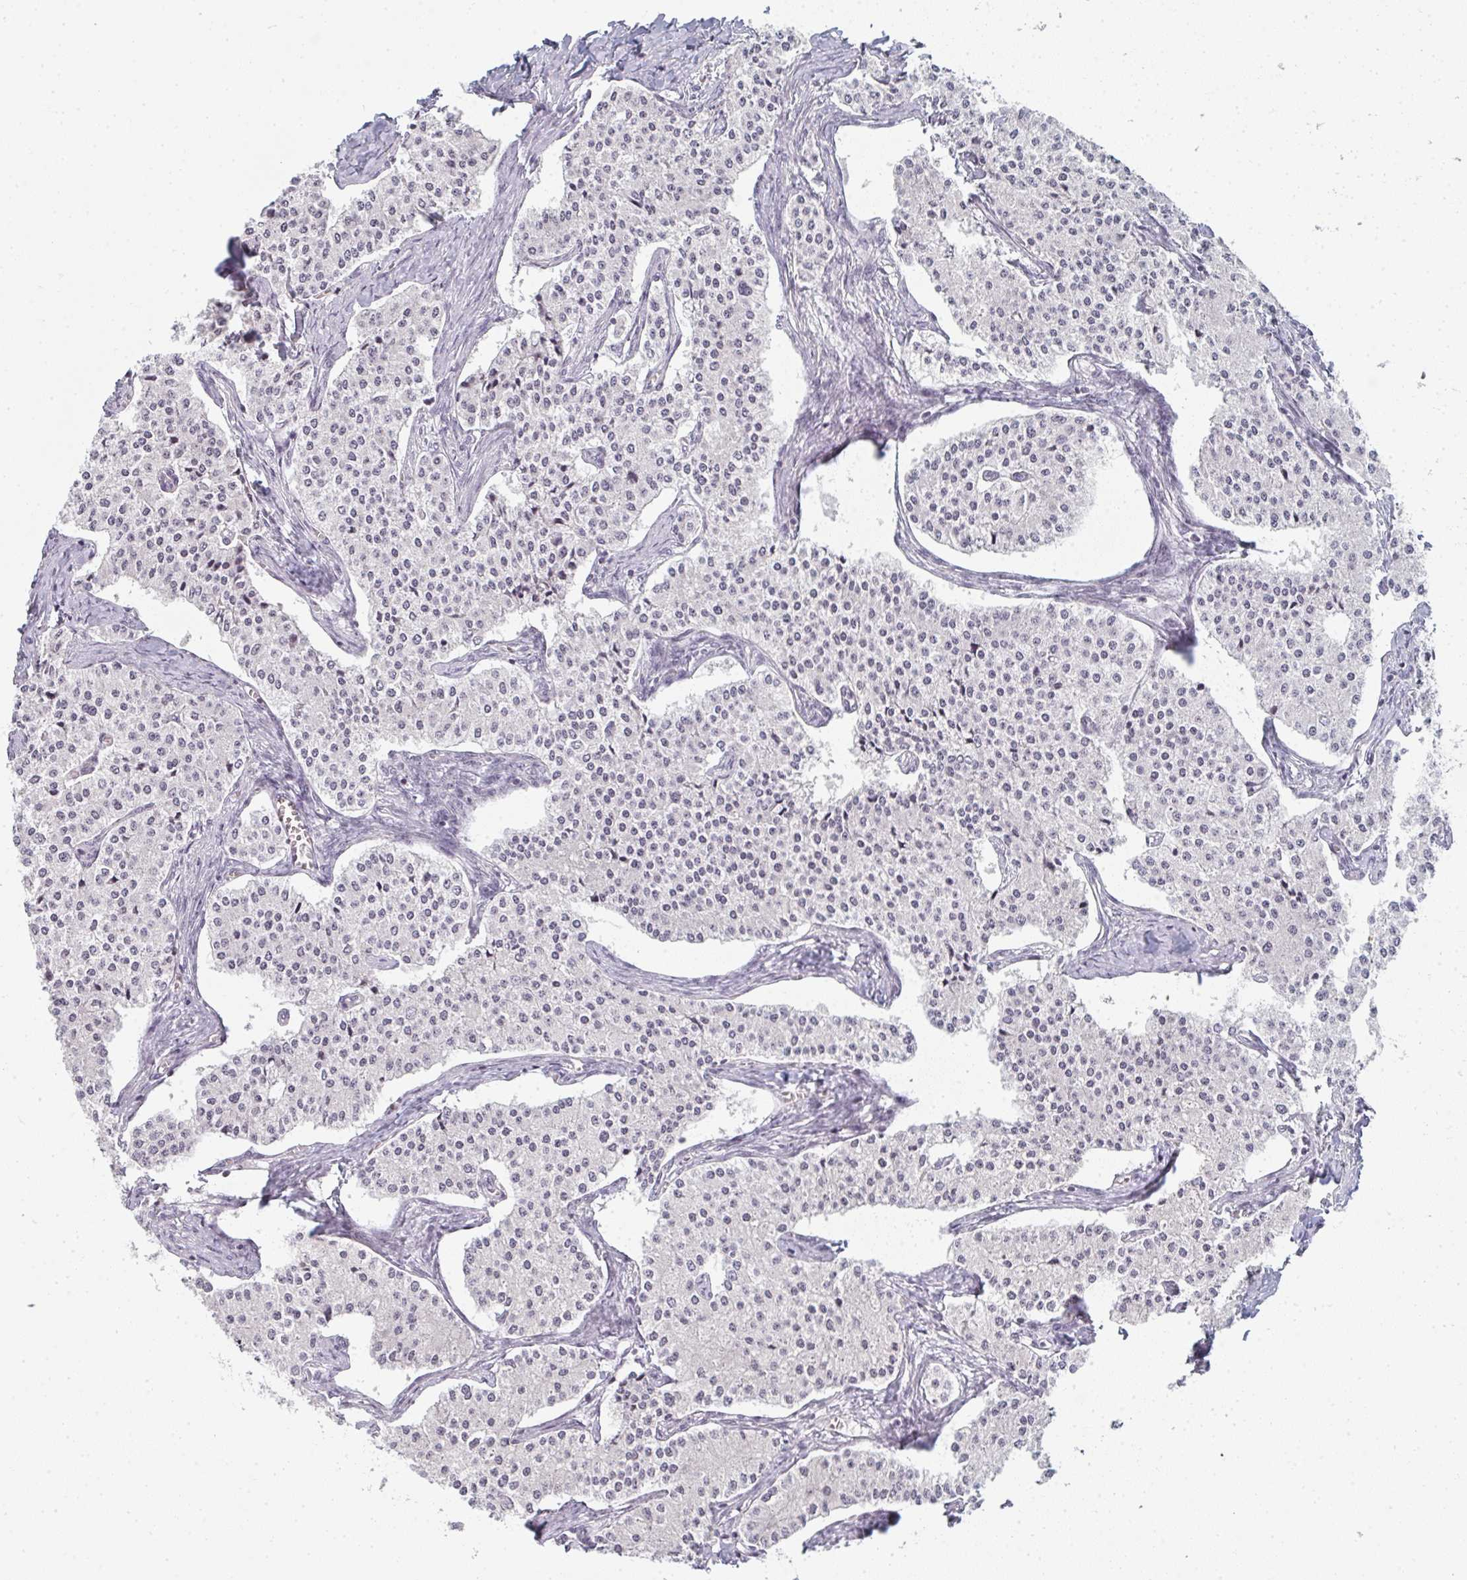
{"staining": {"intensity": "negative", "quantity": "none", "location": "none"}, "tissue": "carcinoid", "cell_type": "Tumor cells", "image_type": "cancer", "snomed": [{"axis": "morphology", "description": "Carcinoid, malignant, NOS"}, {"axis": "topography", "description": "Colon"}], "caption": "Human malignant carcinoid stained for a protein using IHC reveals no staining in tumor cells.", "gene": "RBBP6", "patient": {"sex": "female", "age": 52}}